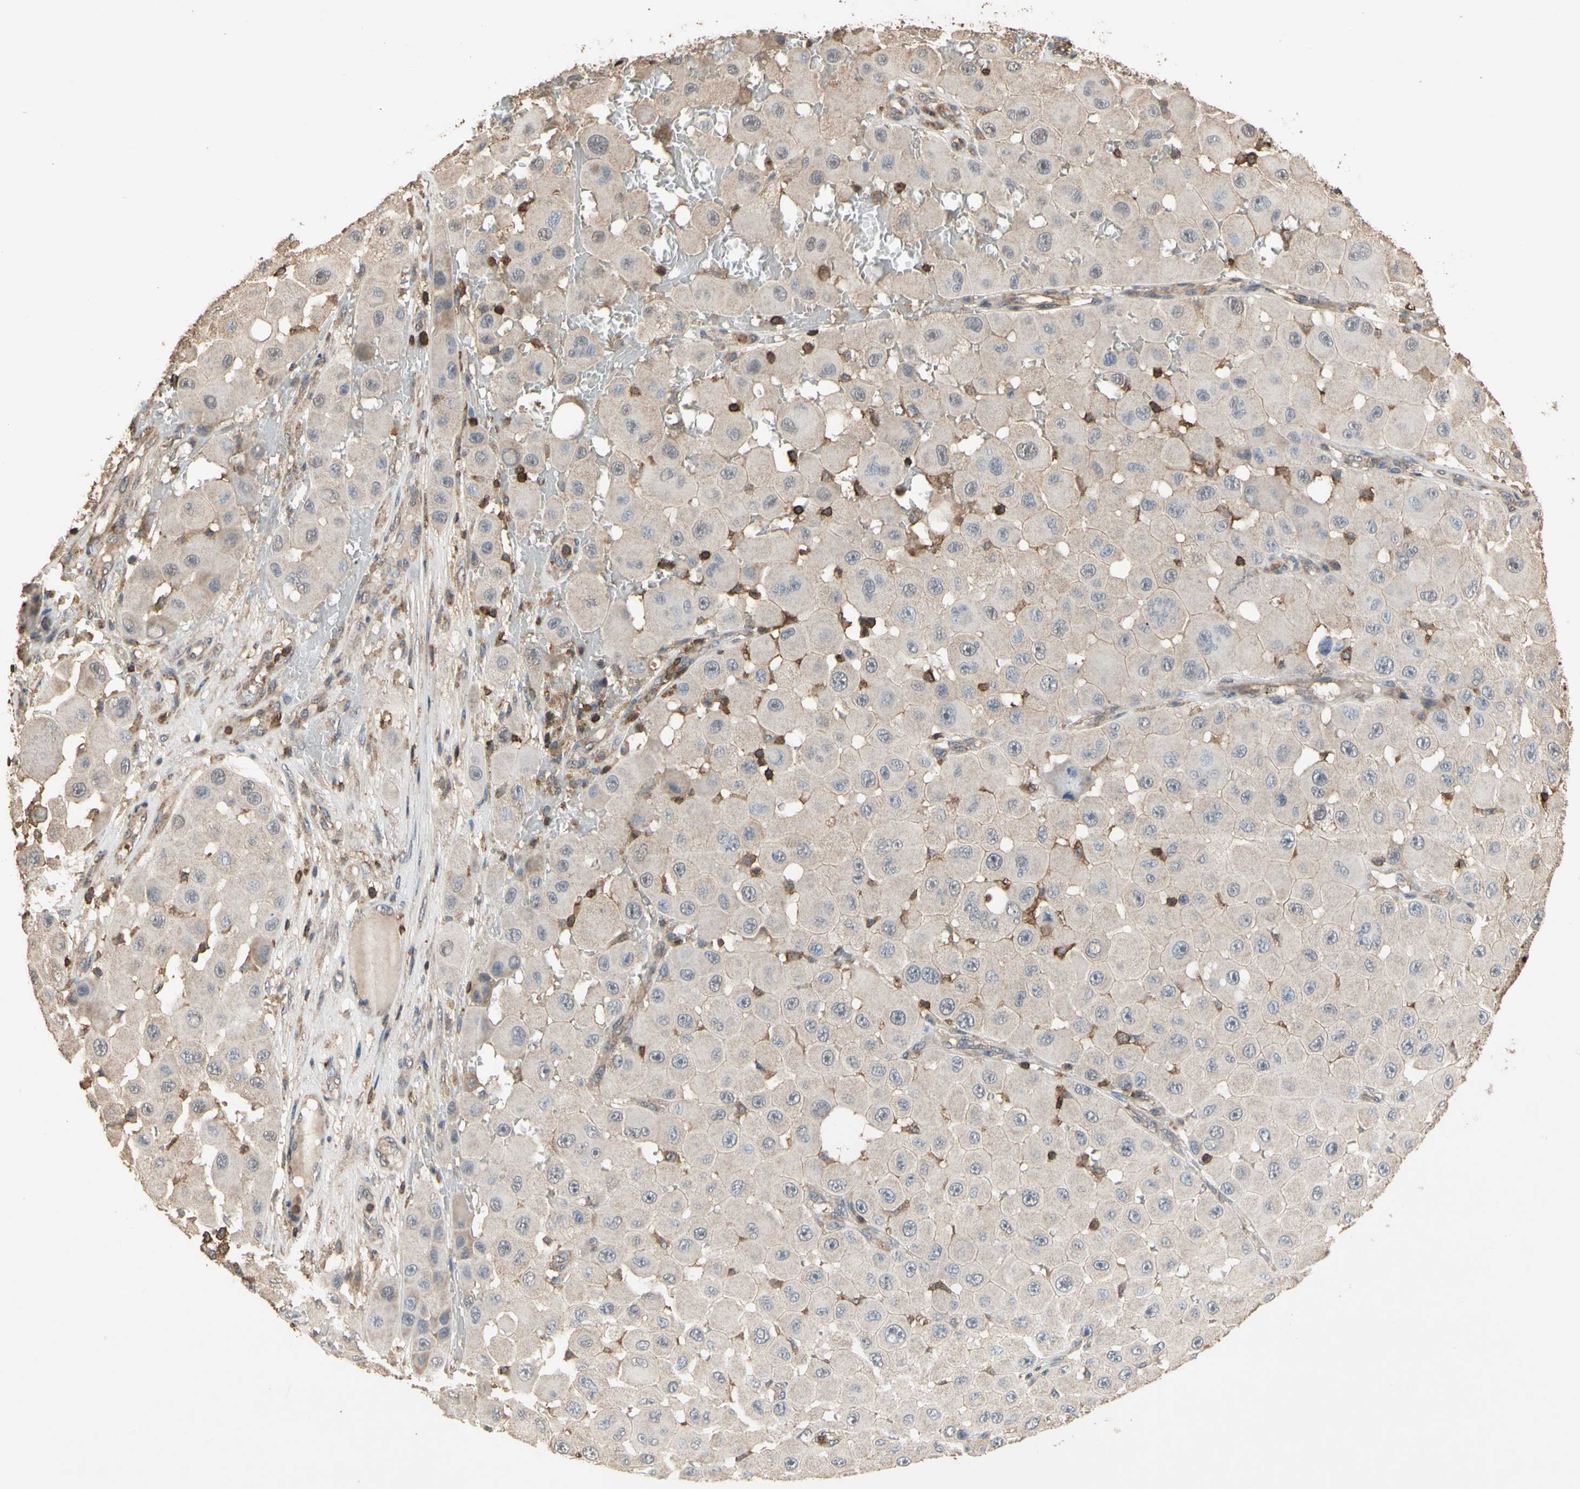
{"staining": {"intensity": "negative", "quantity": "none", "location": "none"}, "tissue": "melanoma", "cell_type": "Tumor cells", "image_type": "cancer", "snomed": [{"axis": "morphology", "description": "Malignant melanoma, NOS"}, {"axis": "topography", "description": "Skin"}], "caption": "DAB immunohistochemical staining of human malignant melanoma reveals no significant staining in tumor cells.", "gene": "MAP3K10", "patient": {"sex": "female", "age": 81}}